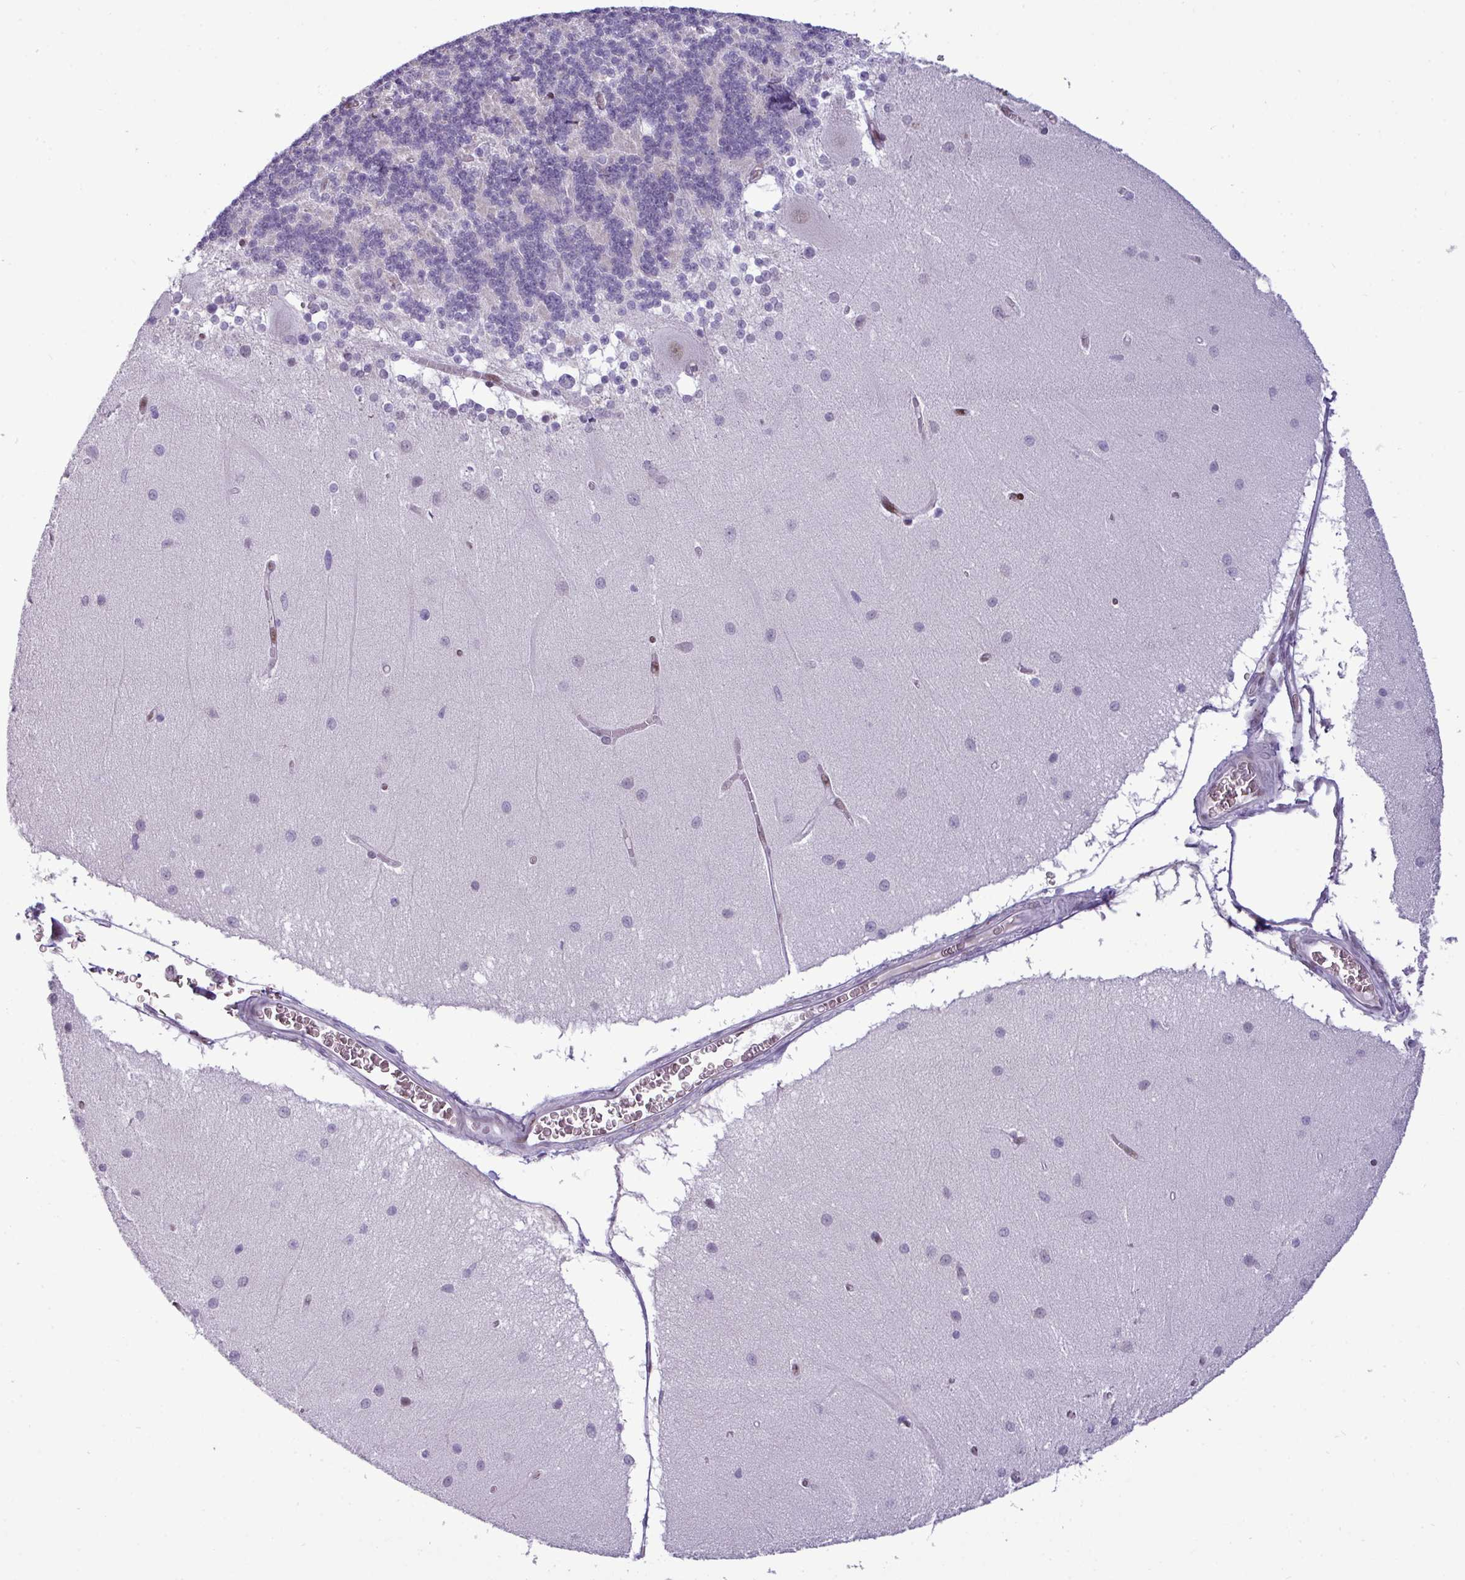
{"staining": {"intensity": "negative", "quantity": "none", "location": "none"}, "tissue": "cerebellum", "cell_type": "Cells in granular layer", "image_type": "normal", "snomed": [{"axis": "morphology", "description": "Normal tissue, NOS"}, {"axis": "topography", "description": "Cerebellum"}], "caption": "Histopathology image shows no significant protein positivity in cells in granular layer of unremarkable cerebellum.", "gene": "SLC66A2", "patient": {"sex": "female", "age": 54}}